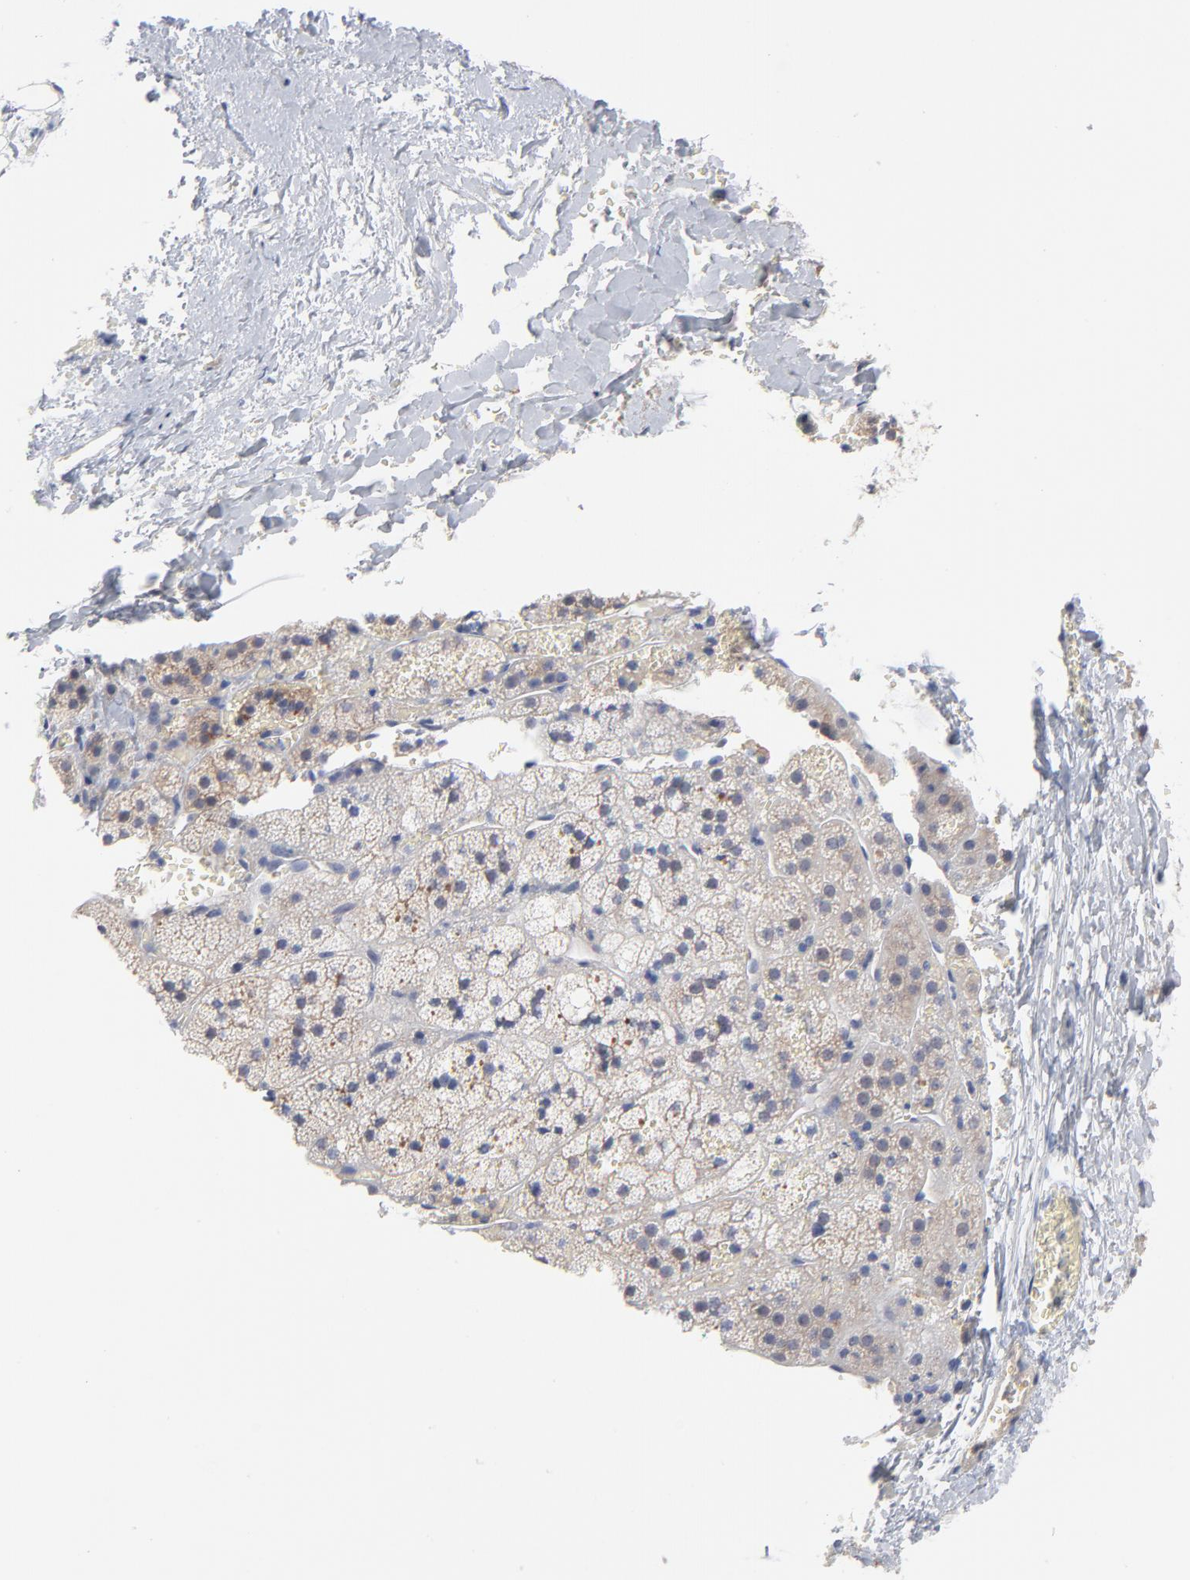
{"staining": {"intensity": "moderate", "quantity": "25%-75%", "location": "cytoplasmic/membranous"}, "tissue": "adrenal gland", "cell_type": "Glandular cells", "image_type": "normal", "snomed": [{"axis": "morphology", "description": "Normal tissue, NOS"}, {"axis": "topography", "description": "Adrenal gland"}], "caption": "An immunohistochemistry photomicrograph of benign tissue is shown. Protein staining in brown highlights moderate cytoplasmic/membranous positivity in adrenal gland within glandular cells.", "gene": "SLC16A1", "patient": {"sex": "female", "age": 44}}